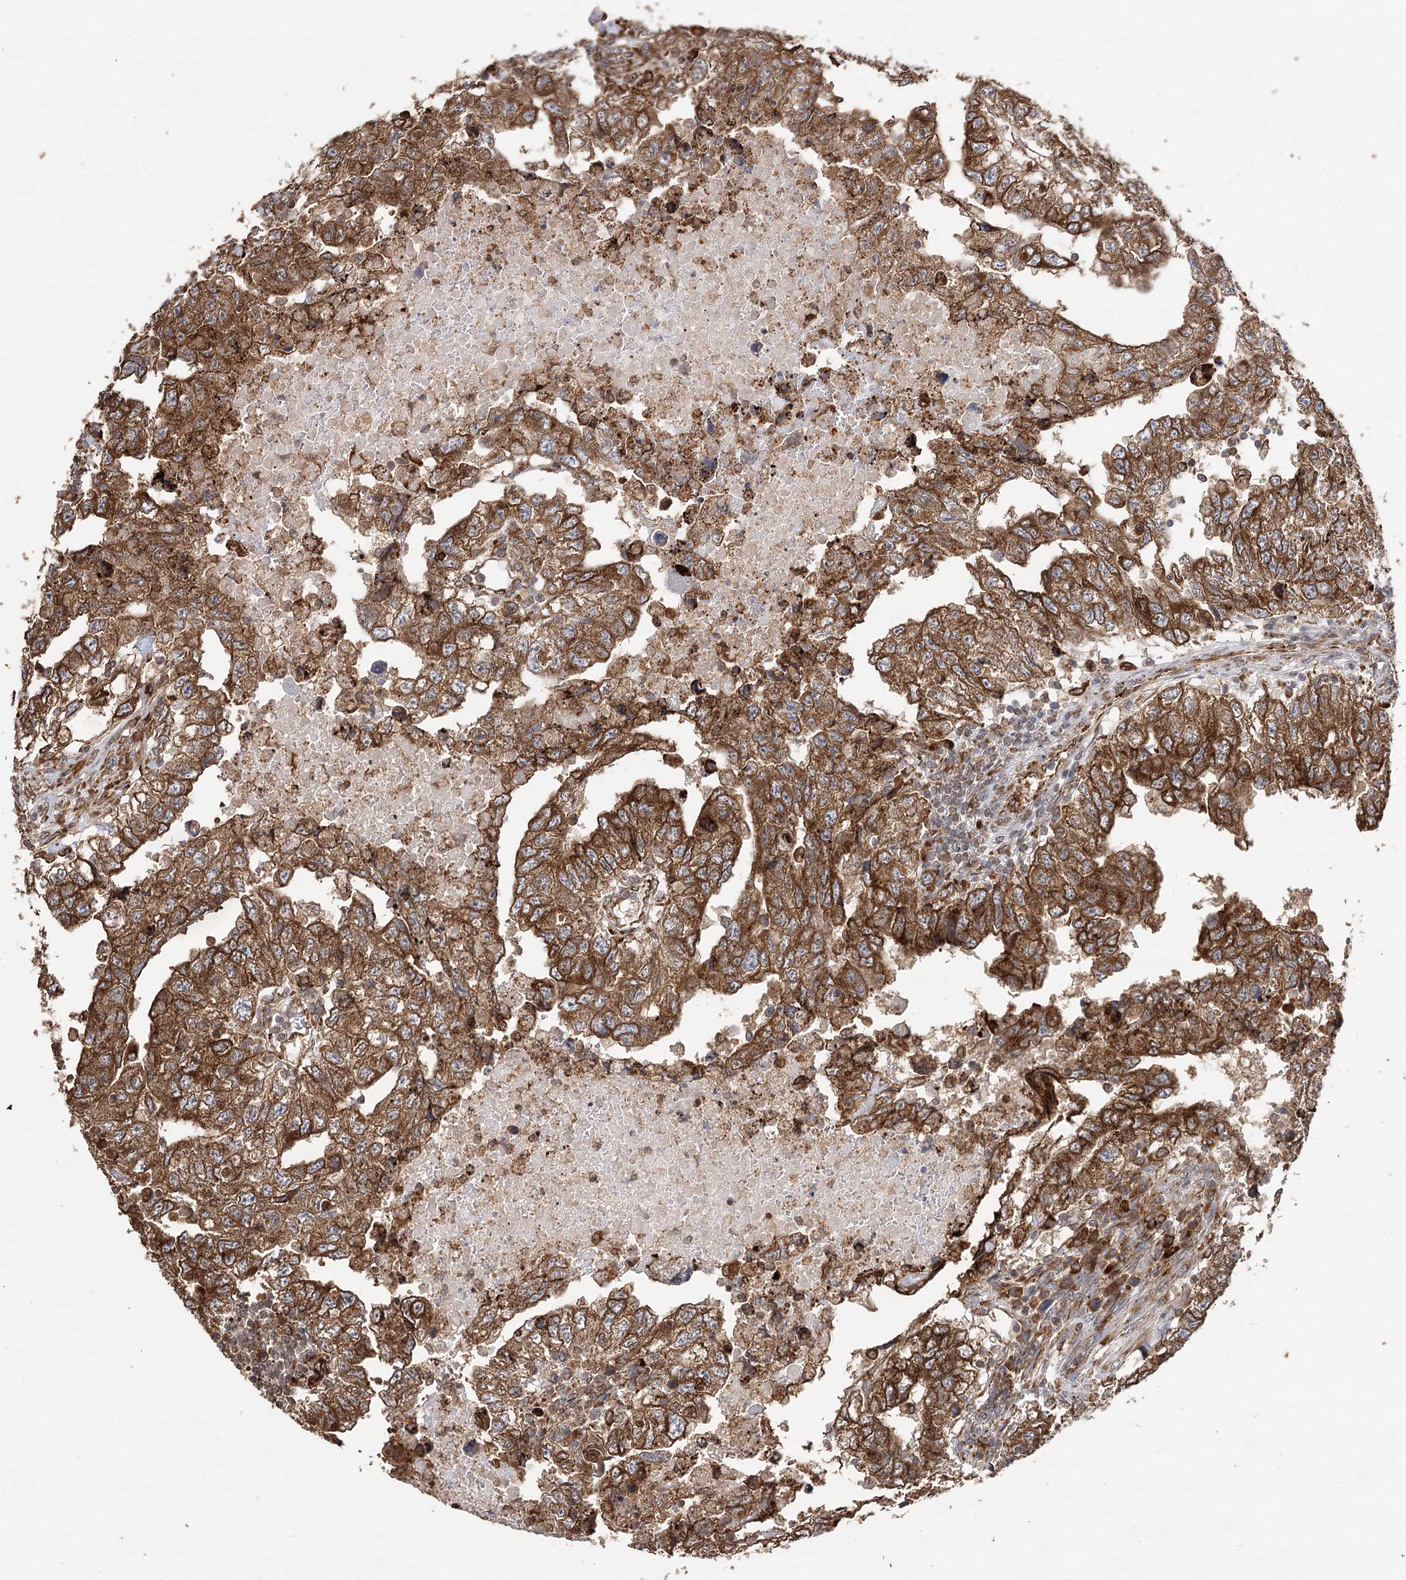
{"staining": {"intensity": "strong", "quantity": ">75%", "location": "cytoplasmic/membranous"}, "tissue": "testis cancer", "cell_type": "Tumor cells", "image_type": "cancer", "snomed": [{"axis": "morphology", "description": "Carcinoma, Embryonal, NOS"}, {"axis": "topography", "description": "Testis"}], "caption": "A photomicrograph of embryonal carcinoma (testis) stained for a protein reveals strong cytoplasmic/membranous brown staining in tumor cells.", "gene": "DNAJB14", "patient": {"sex": "male", "age": 36}}